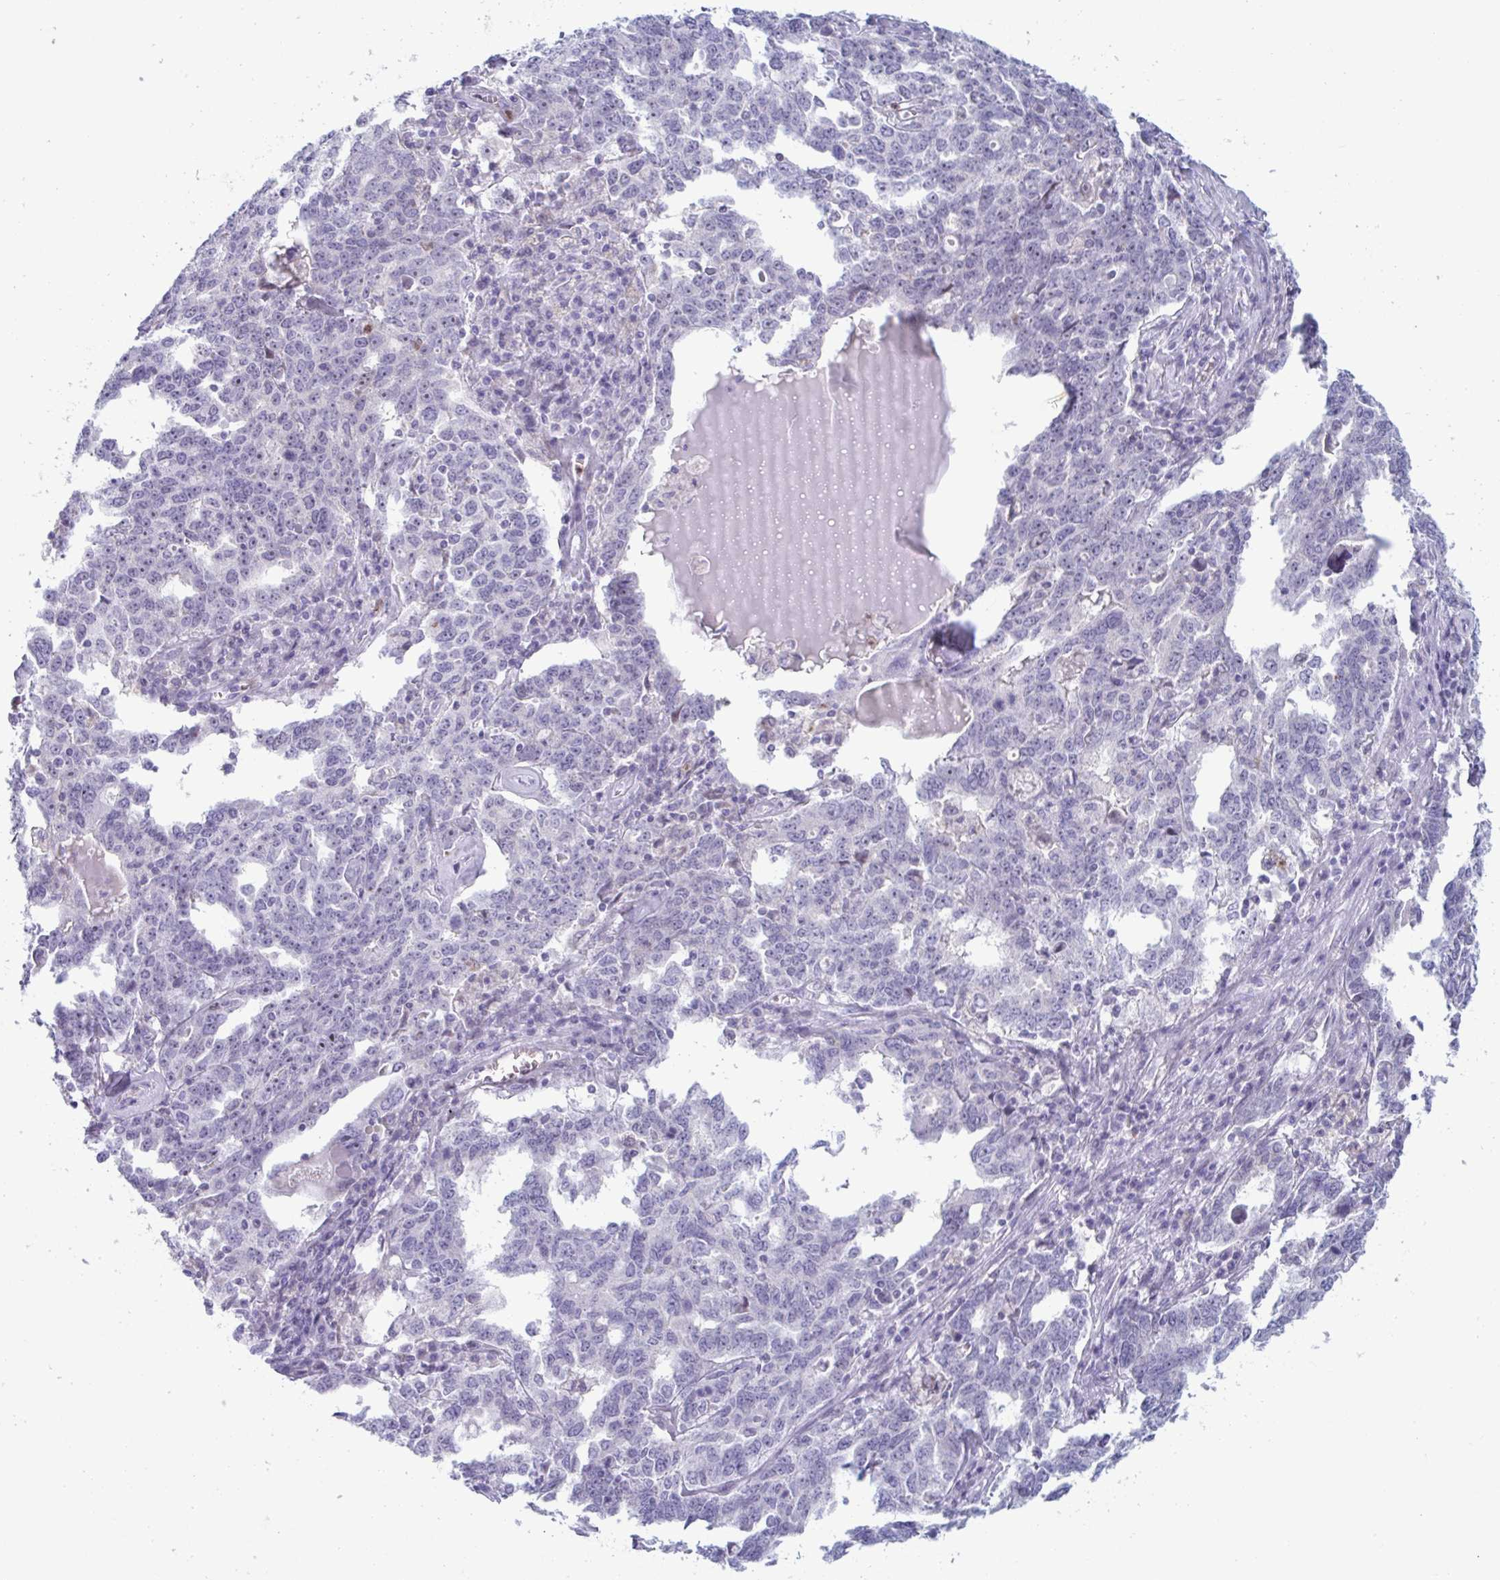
{"staining": {"intensity": "negative", "quantity": "none", "location": "none"}, "tissue": "ovarian cancer", "cell_type": "Tumor cells", "image_type": "cancer", "snomed": [{"axis": "morphology", "description": "Carcinoma, endometroid"}, {"axis": "topography", "description": "Ovary"}], "caption": "Histopathology image shows no protein staining in tumor cells of ovarian endometroid carcinoma tissue. (Stains: DAB IHC with hematoxylin counter stain, Microscopy: brightfield microscopy at high magnification).", "gene": "CYP4F11", "patient": {"sex": "female", "age": 62}}